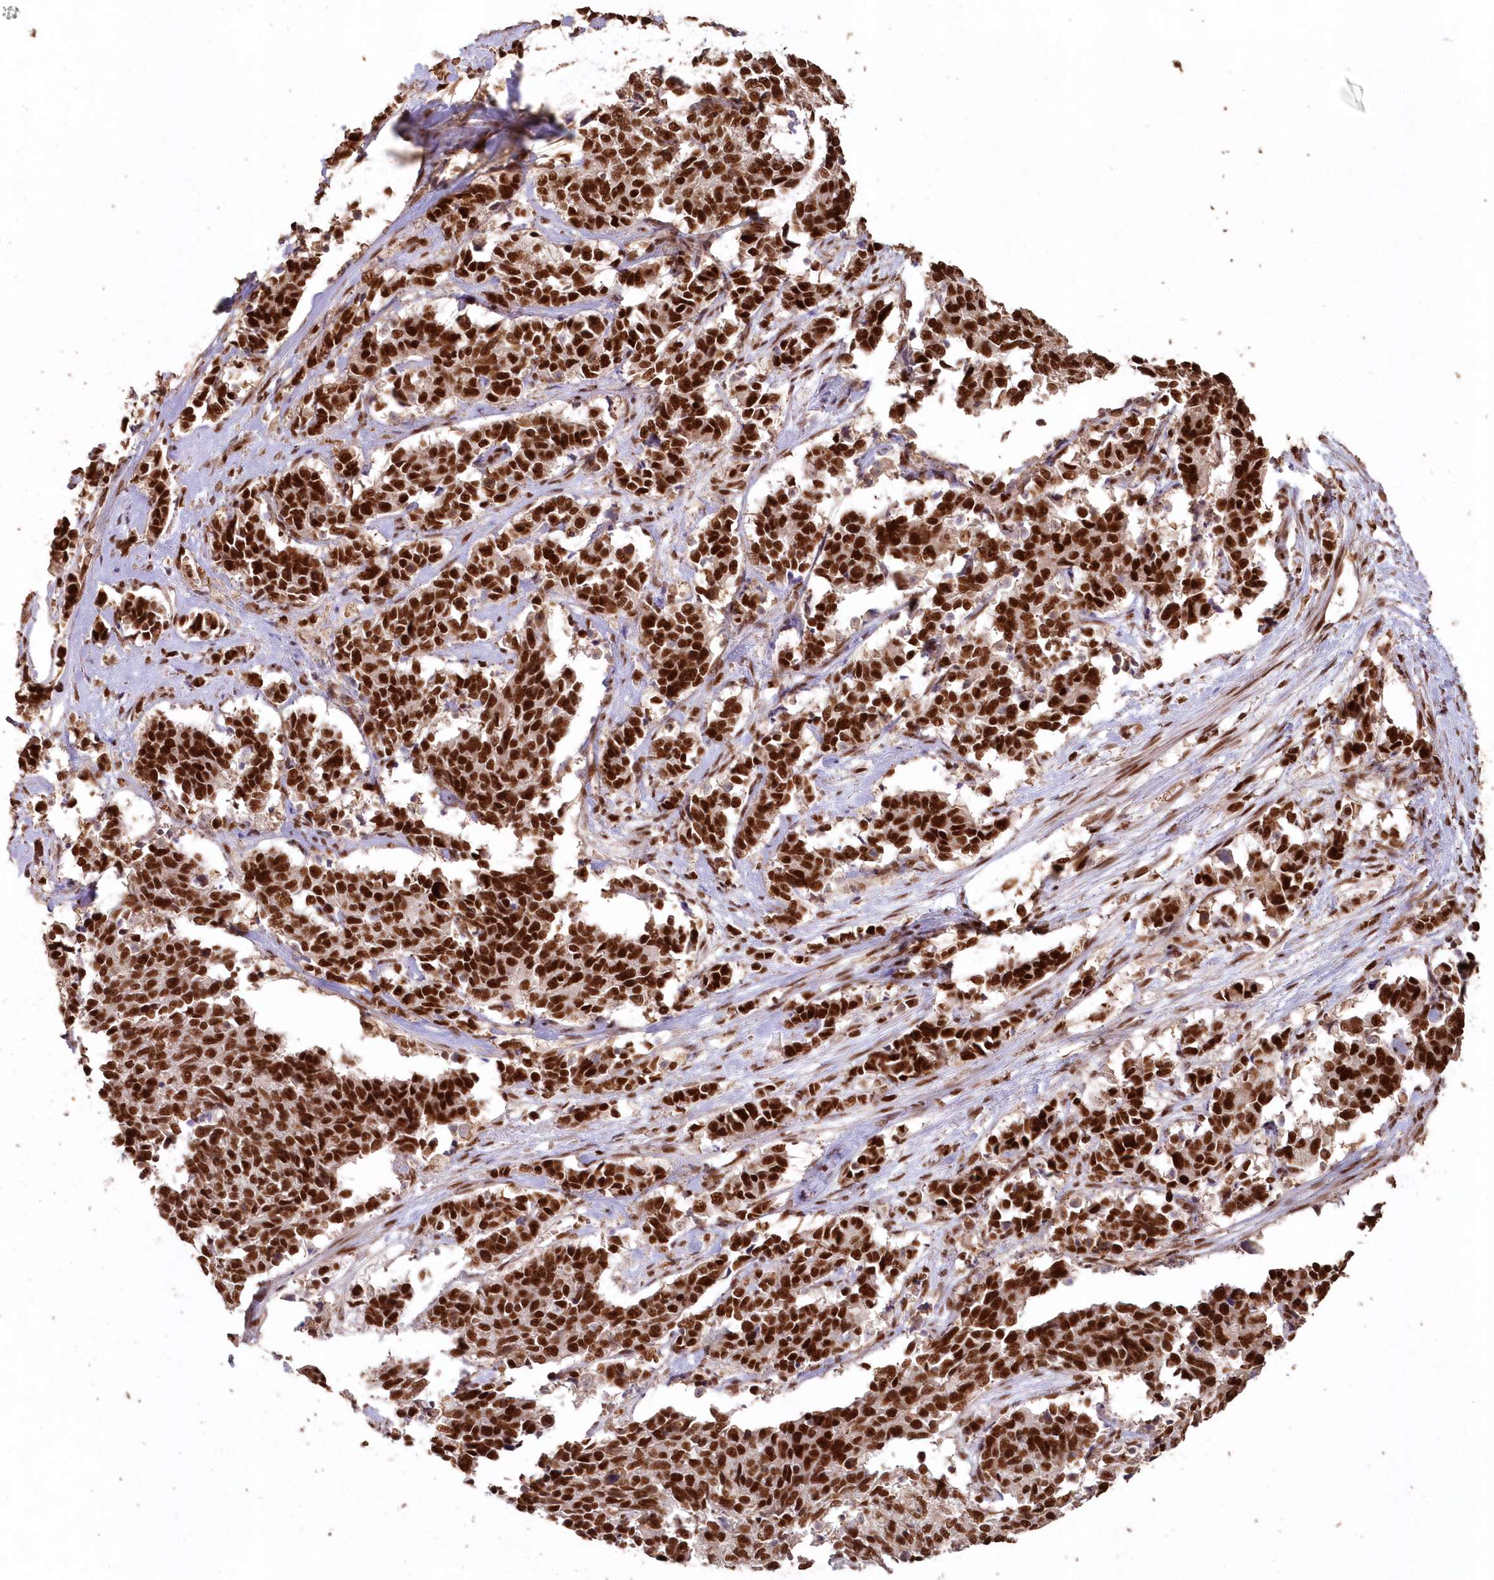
{"staining": {"intensity": "strong", "quantity": ">75%", "location": "nuclear"}, "tissue": "cervical cancer", "cell_type": "Tumor cells", "image_type": "cancer", "snomed": [{"axis": "morphology", "description": "Normal tissue, NOS"}, {"axis": "morphology", "description": "Squamous cell carcinoma, NOS"}, {"axis": "topography", "description": "Cervix"}], "caption": "Immunohistochemistry image of human cervical cancer stained for a protein (brown), which exhibits high levels of strong nuclear positivity in approximately >75% of tumor cells.", "gene": "PDS5A", "patient": {"sex": "female", "age": 35}}